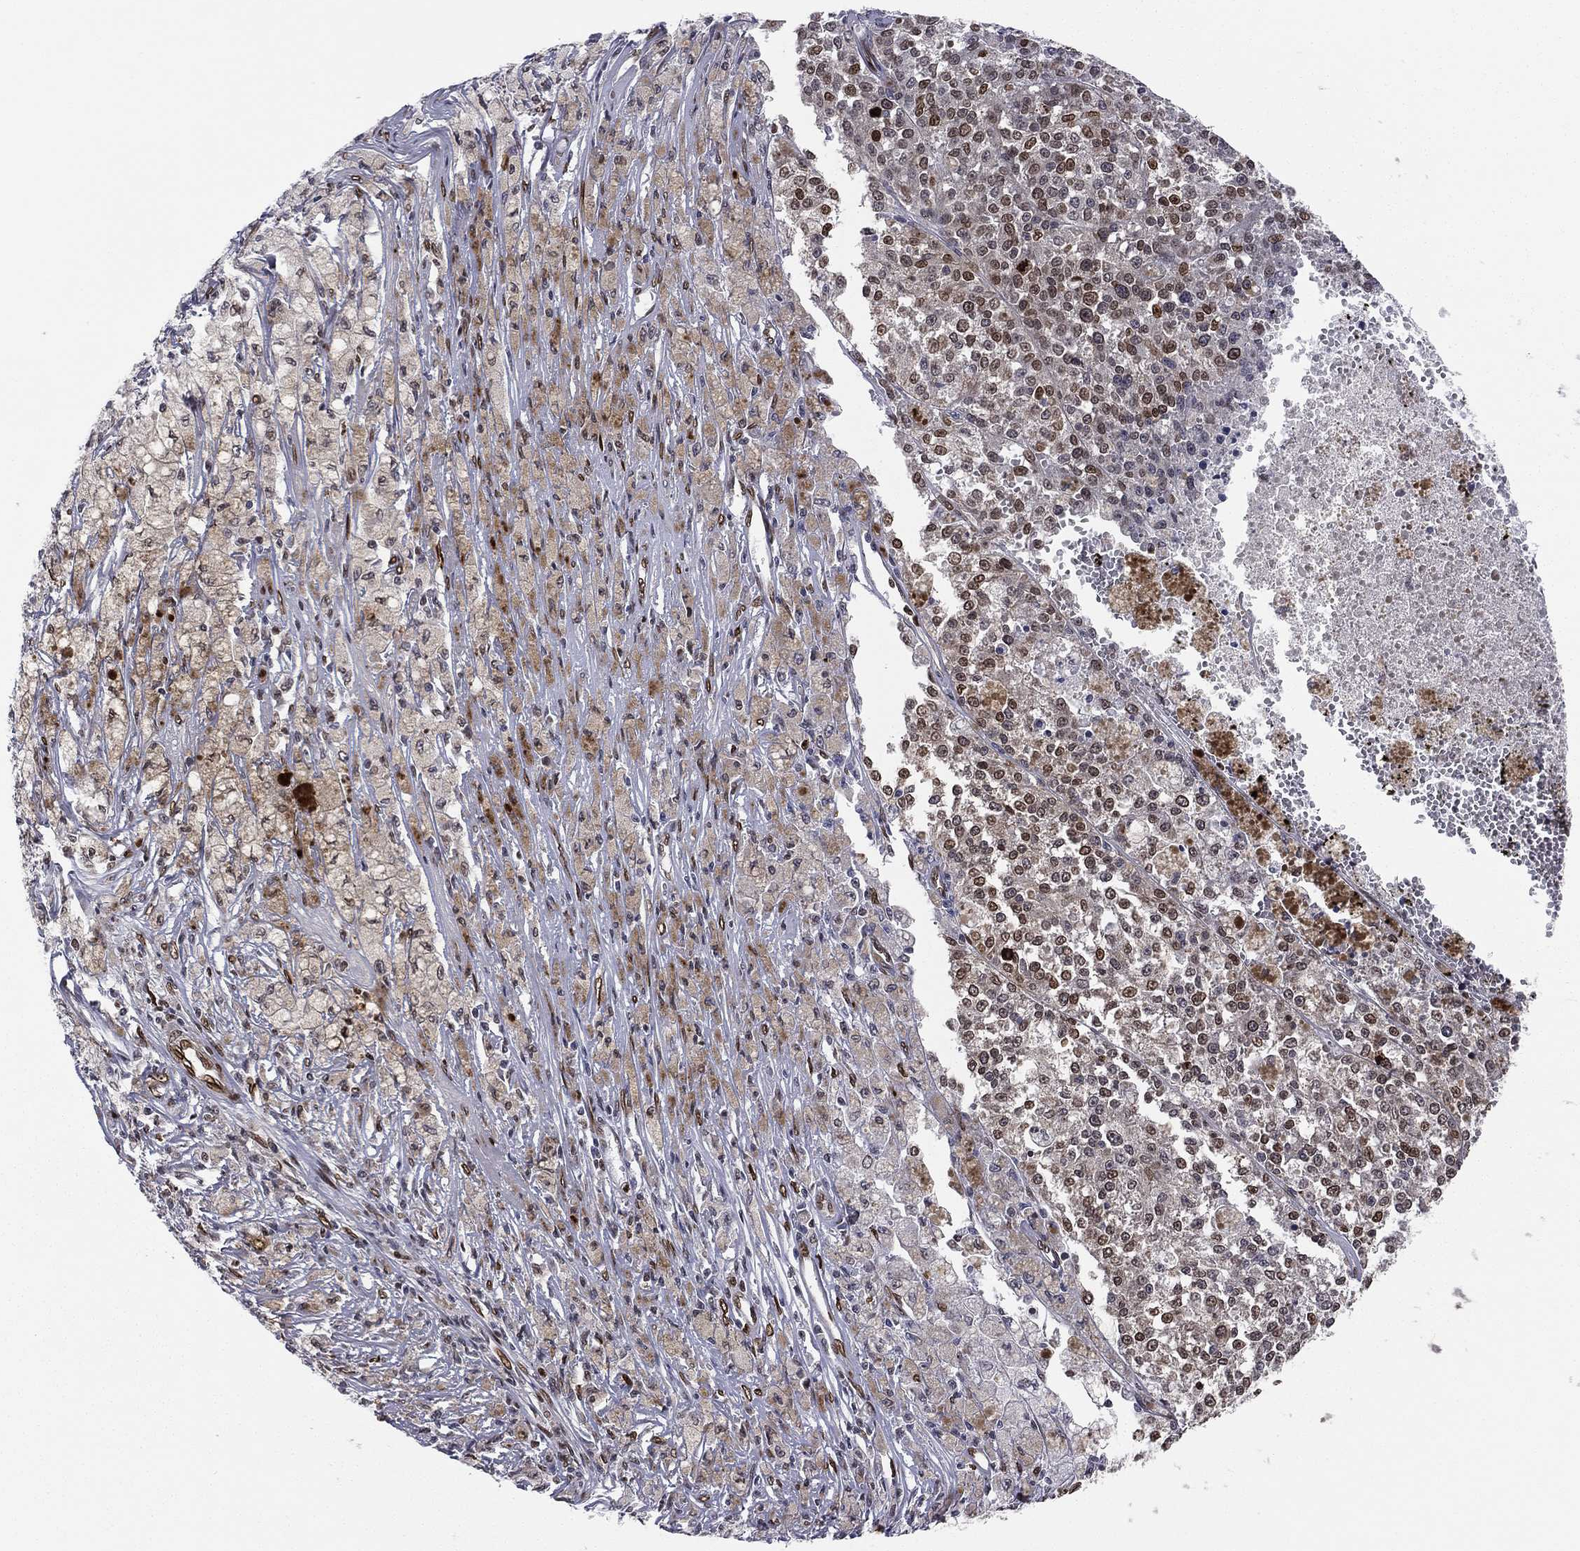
{"staining": {"intensity": "moderate", "quantity": "25%-75%", "location": "nuclear"}, "tissue": "melanoma", "cell_type": "Tumor cells", "image_type": "cancer", "snomed": [{"axis": "morphology", "description": "Malignant melanoma, Metastatic site"}, {"axis": "topography", "description": "Lymph node"}], "caption": "Protein staining reveals moderate nuclear staining in approximately 25%-75% of tumor cells in malignant melanoma (metastatic site).", "gene": "LMNB1", "patient": {"sex": "female", "age": 64}}